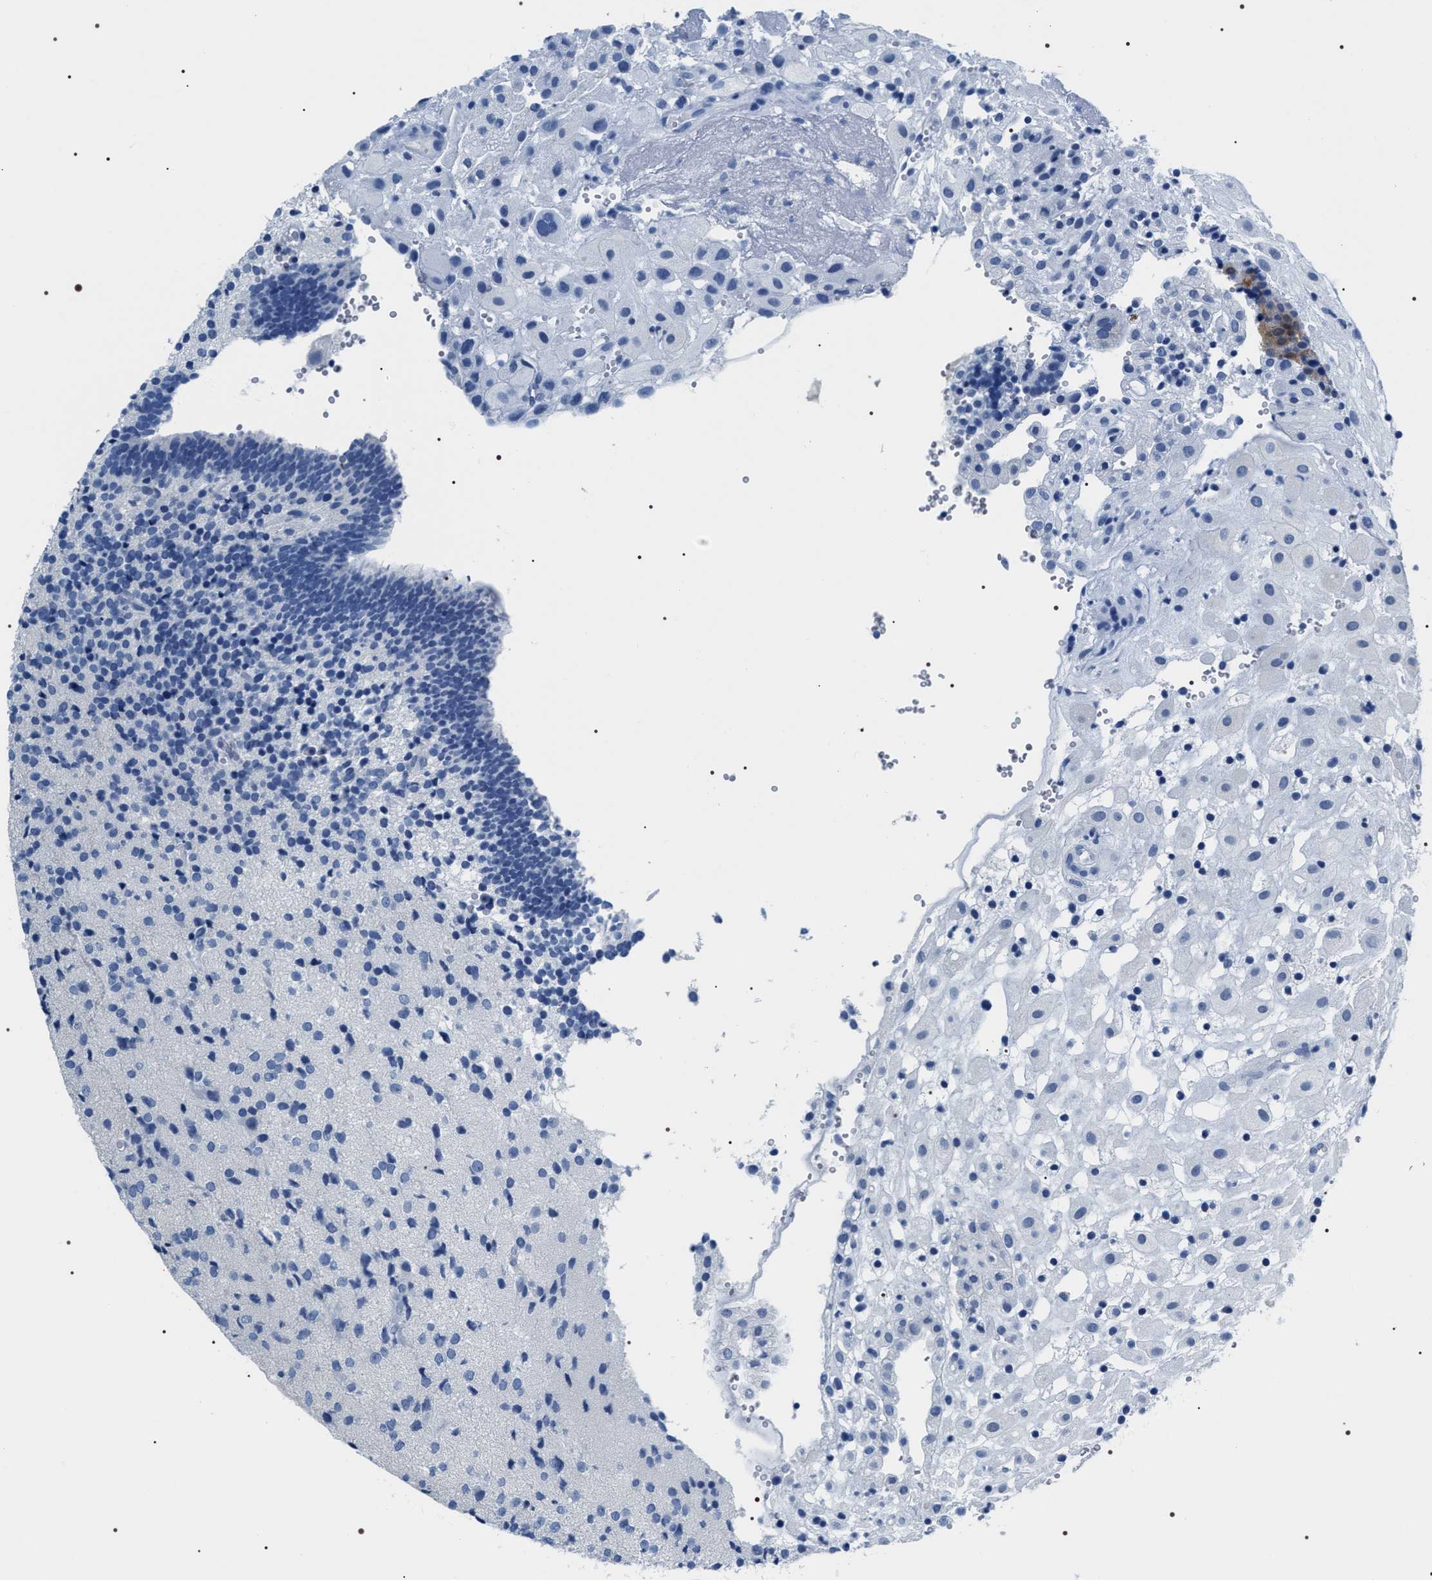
{"staining": {"intensity": "negative", "quantity": "none", "location": "none"}, "tissue": "placenta", "cell_type": "Decidual cells", "image_type": "normal", "snomed": [{"axis": "morphology", "description": "Normal tissue, NOS"}, {"axis": "topography", "description": "Placenta"}], "caption": "Placenta stained for a protein using IHC exhibits no staining decidual cells.", "gene": "ADH4", "patient": {"sex": "female", "age": 18}}